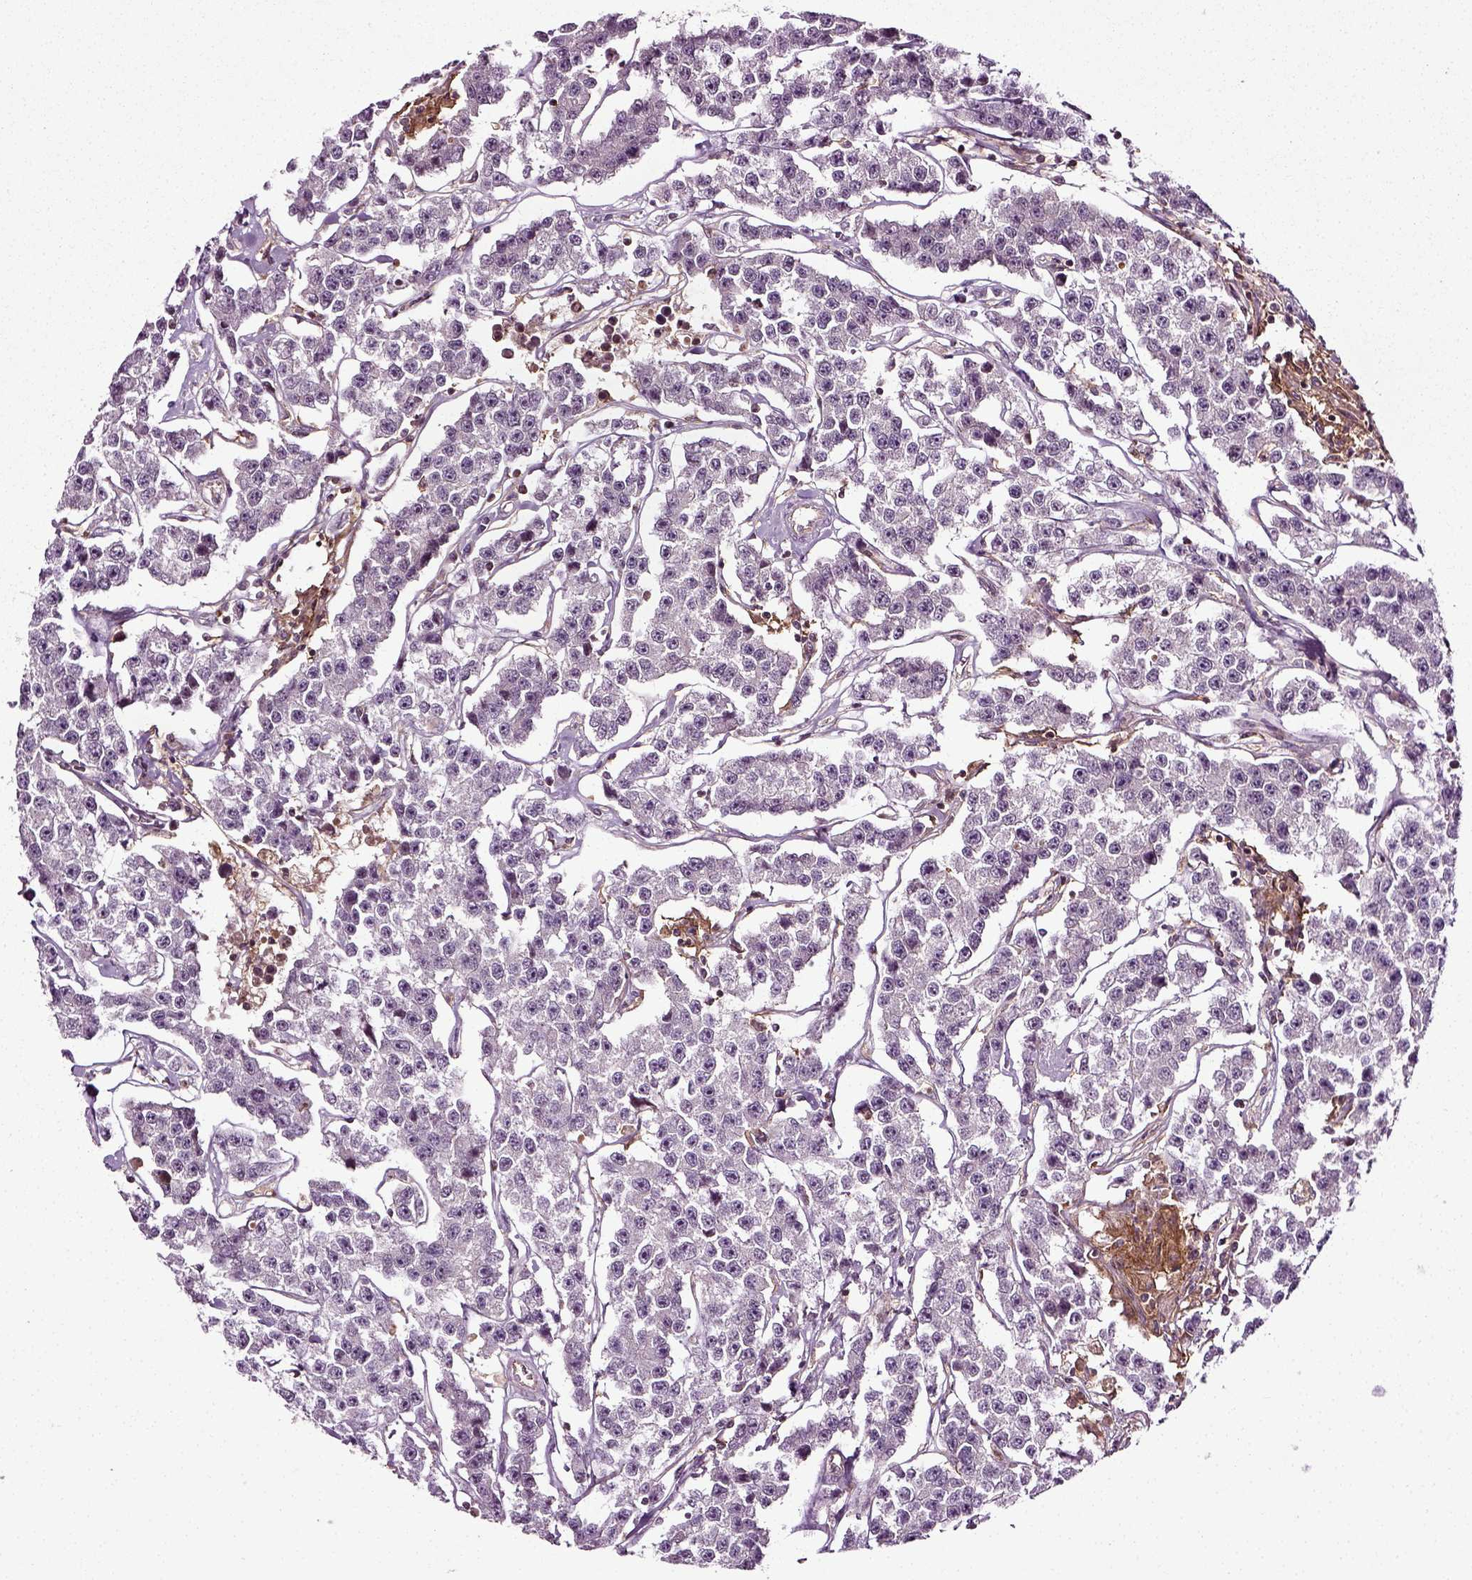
{"staining": {"intensity": "negative", "quantity": "none", "location": "none"}, "tissue": "testis cancer", "cell_type": "Tumor cells", "image_type": "cancer", "snomed": [{"axis": "morphology", "description": "Seminoma, NOS"}, {"axis": "topography", "description": "Testis"}], "caption": "DAB (3,3'-diaminobenzidine) immunohistochemical staining of testis cancer reveals no significant staining in tumor cells. Brightfield microscopy of immunohistochemistry stained with DAB (brown) and hematoxylin (blue), captured at high magnification.", "gene": "RHOF", "patient": {"sex": "male", "age": 59}}